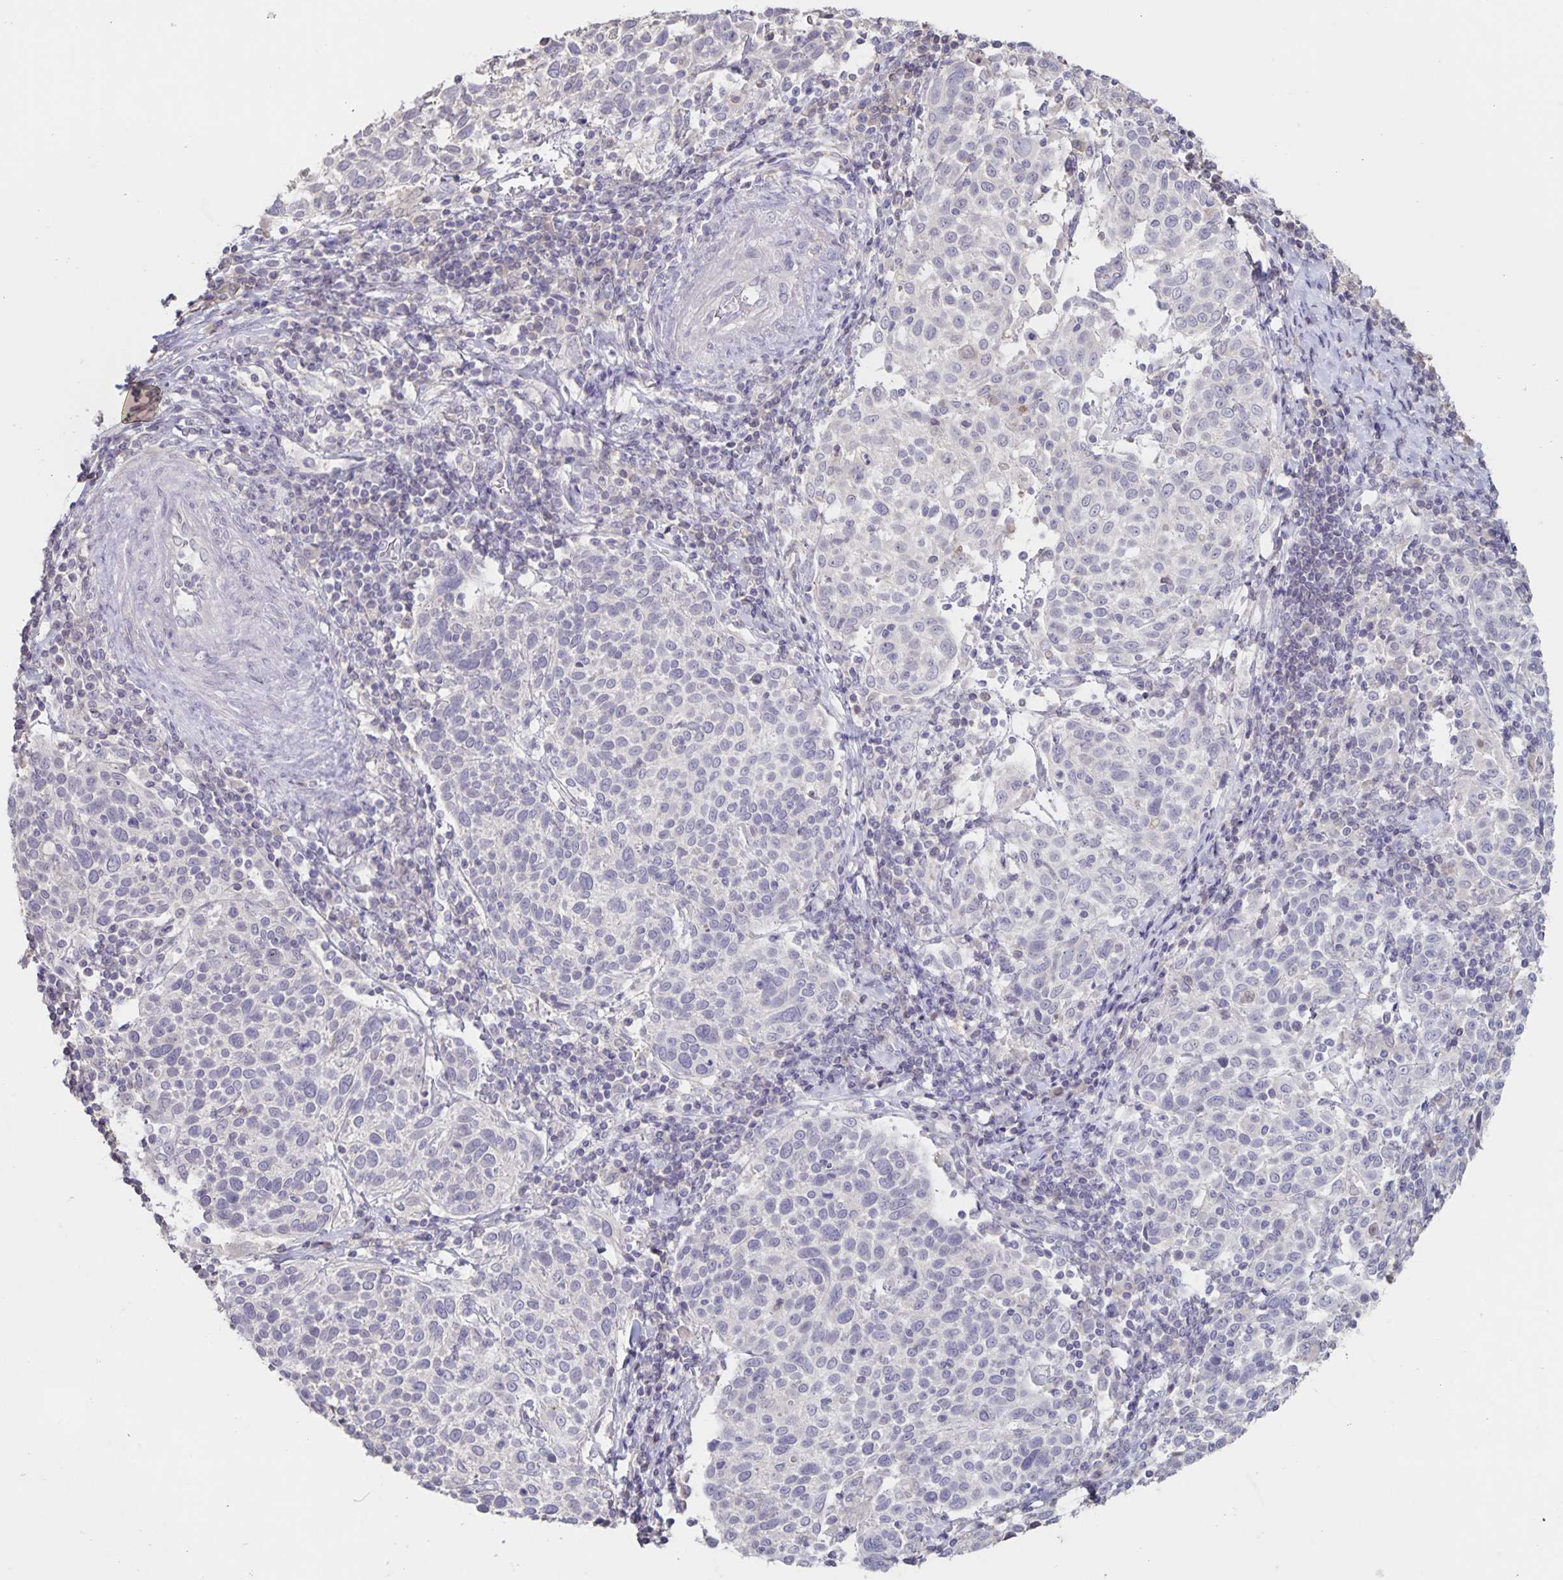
{"staining": {"intensity": "negative", "quantity": "none", "location": "none"}, "tissue": "cervical cancer", "cell_type": "Tumor cells", "image_type": "cancer", "snomed": [{"axis": "morphology", "description": "Squamous cell carcinoma, NOS"}, {"axis": "topography", "description": "Cervix"}], "caption": "Tumor cells show no significant protein staining in cervical squamous cell carcinoma.", "gene": "INSL5", "patient": {"sex": "female", "age": 61}}